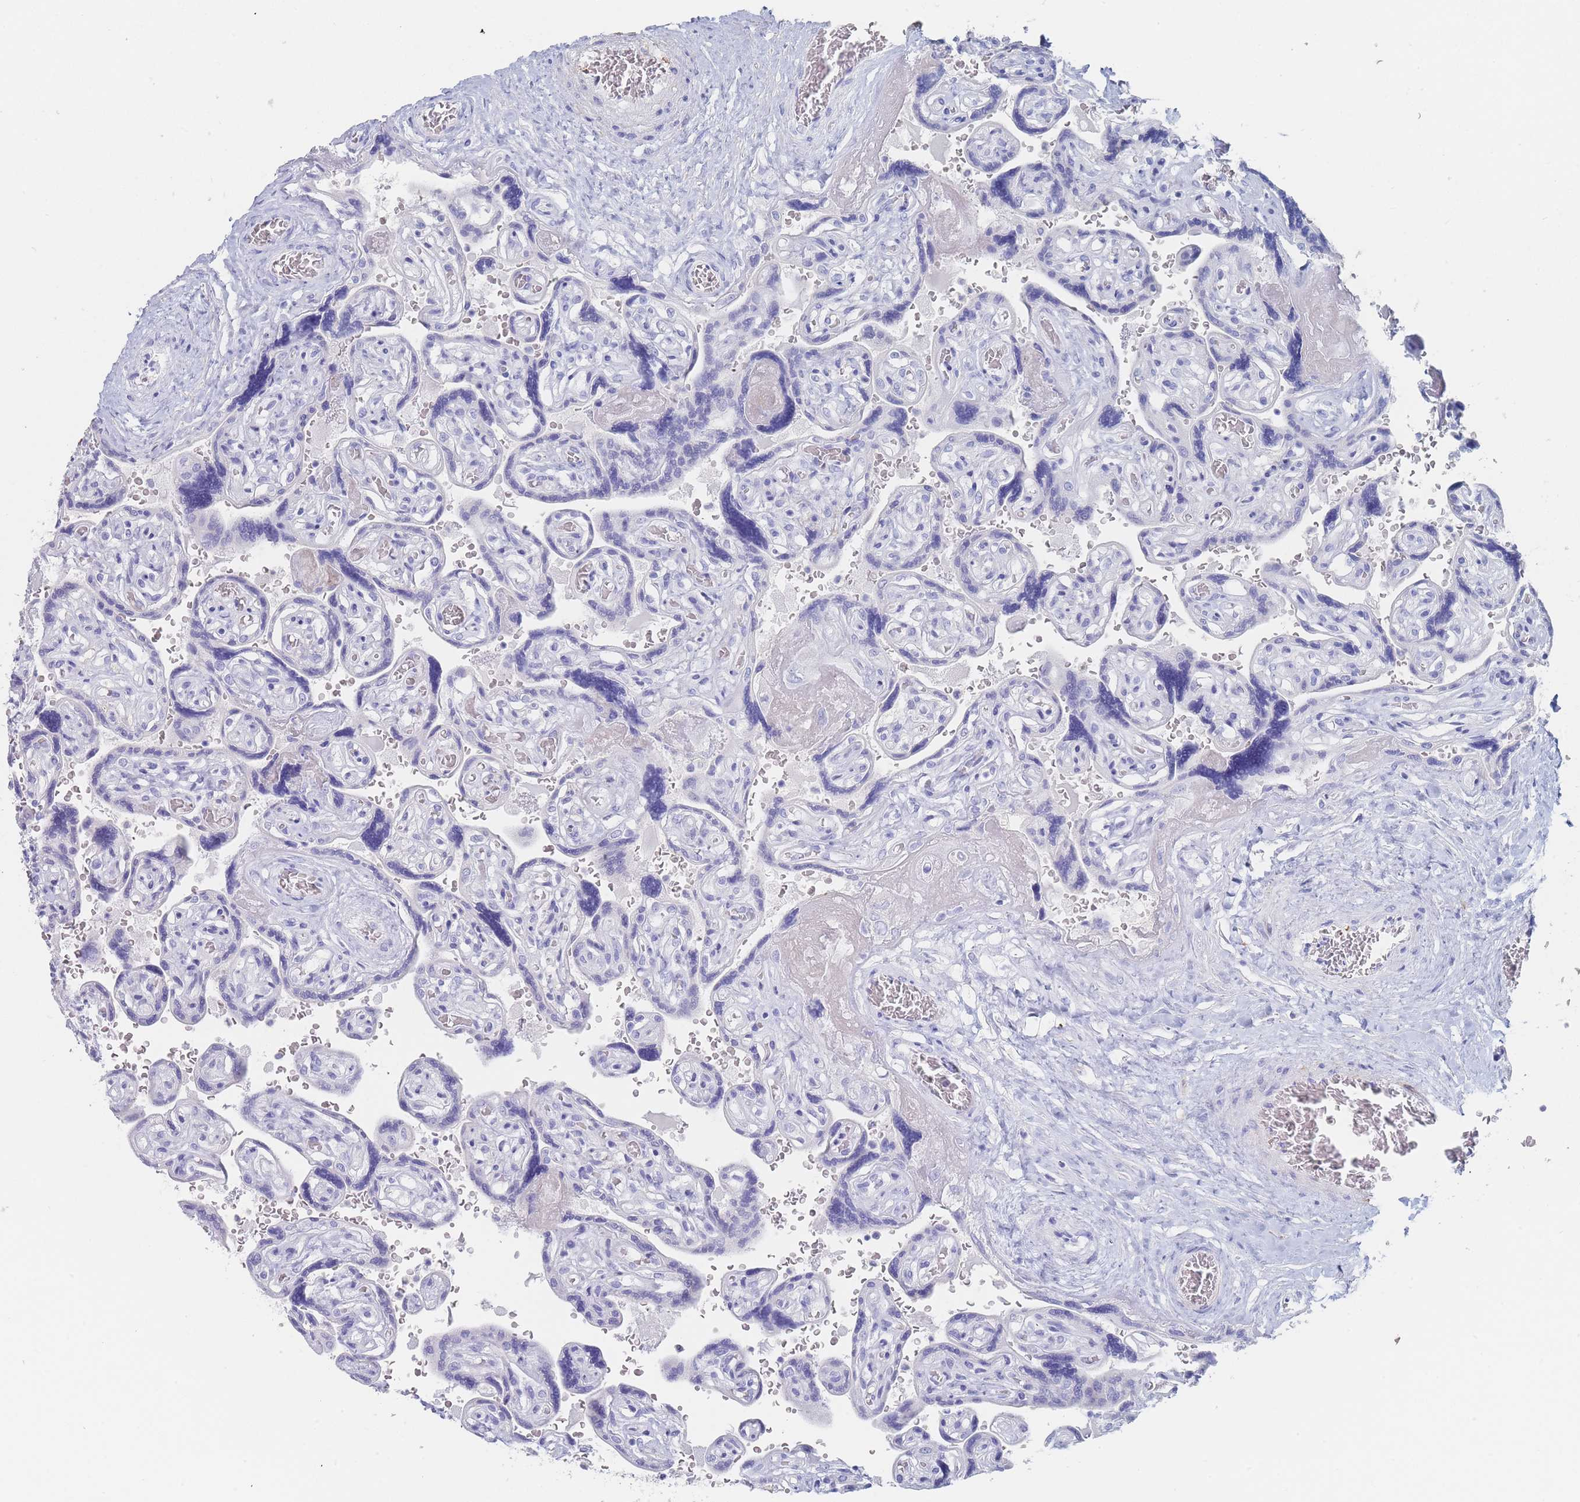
{"staining": {"intensity": "negative", "quantity": "none", "location": "none"}, "tissue": "placenta", "cell_type": "Trophoblastic cells", "image_type": "normal", "snomed": [{"axis": "morphology", "description": "Normal tissue, NOS"}, {"axis": "topography", "description": "Placenta"}], "caption": "Trophoblastic cells show no significant expression in normal placenta. (DAB (3,3'-diaminobenzidine) immunohistochemistry (IHC), high magnification).", "gene": "SLC25A35", "patient": {"sex": "female", "age": 32}}